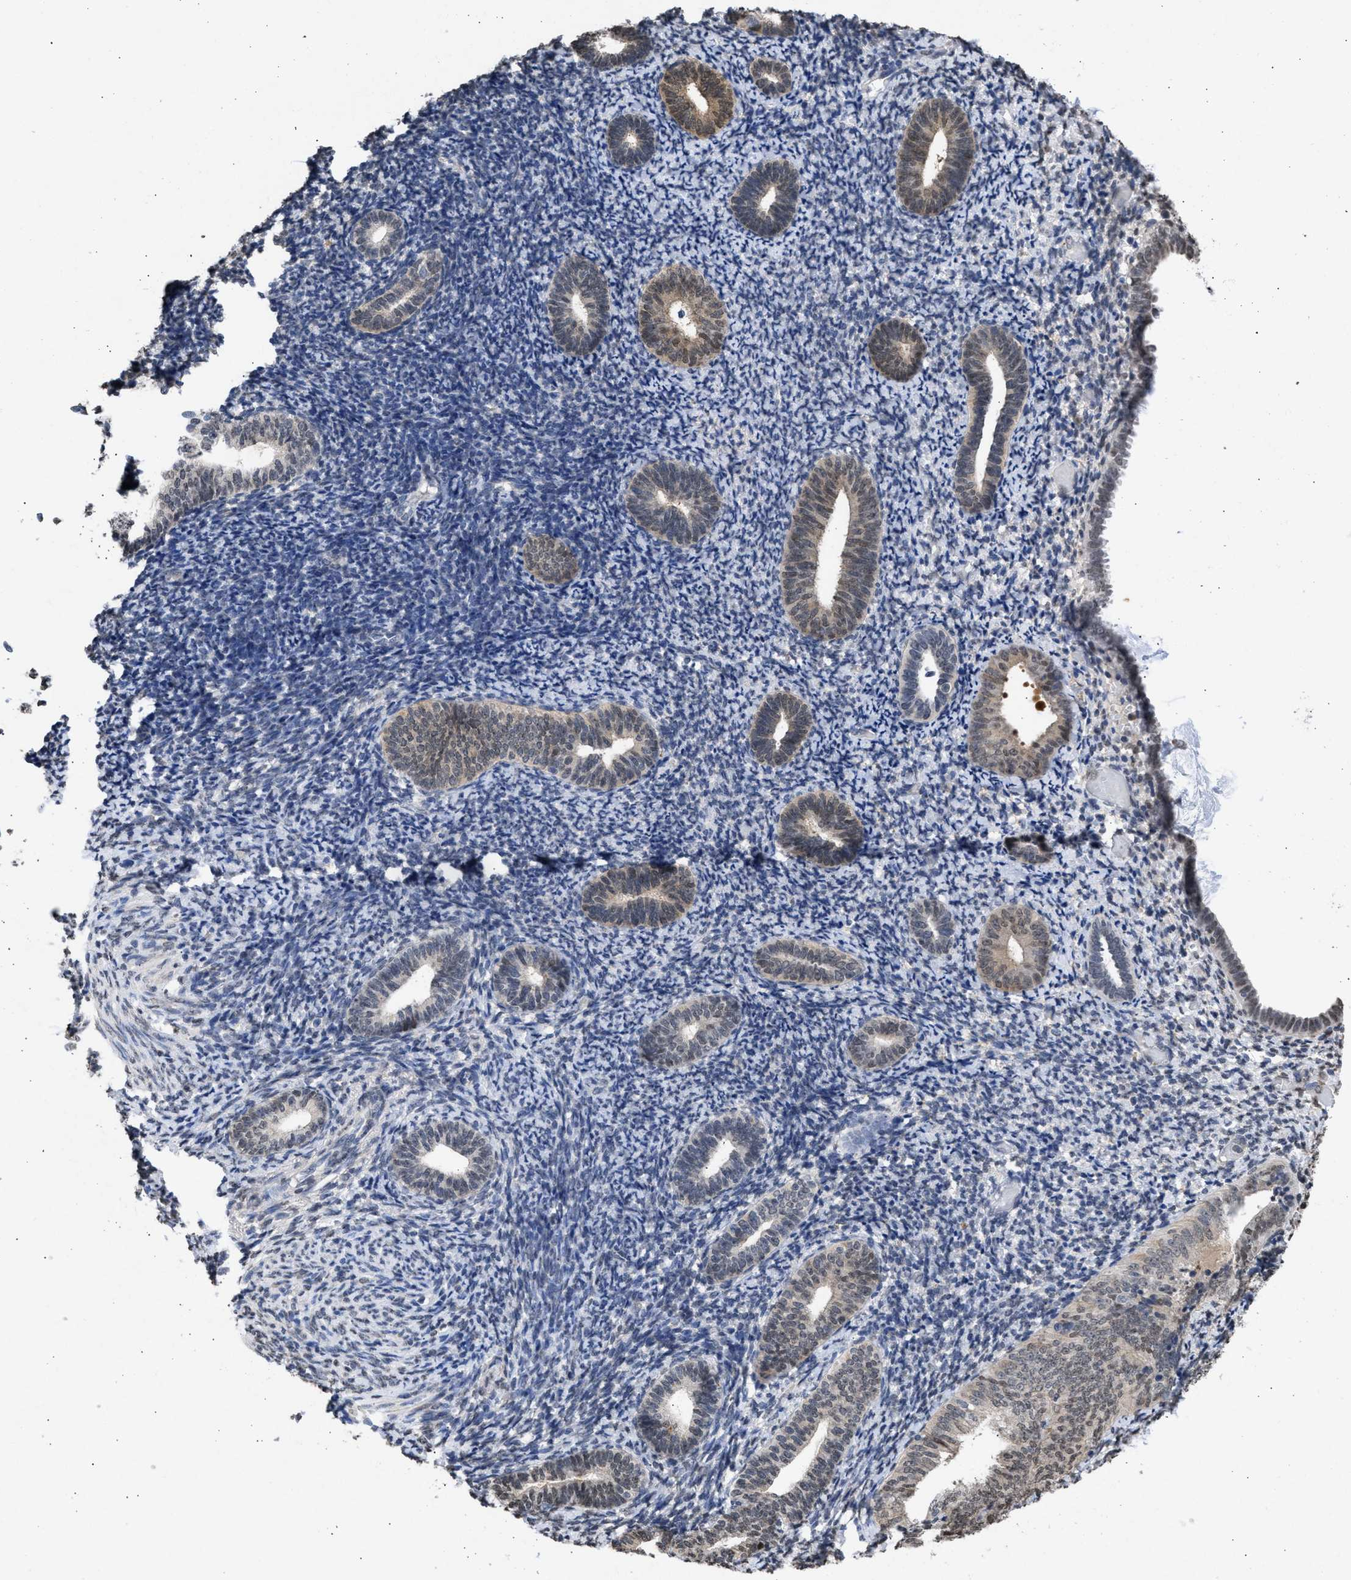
{"staining": {"intensity": "negative", "quantity": "none", "location": "none"}, "tissue": "endometrium", "cell_type": "Cells in endometrial stroma", "image_type": "normal", "snomed": [{"axis": "morphology", "description": "Normal tissue, NOS"}, {"axis": "topography", "description": "Endometrium"}], "caption": "DAB immunohistochemical staining of normal human endometrium displays no significant expression in cells in endometrial stroma.", "gene": "NUP35", "patient": {"sex": "female", "age": 66}}